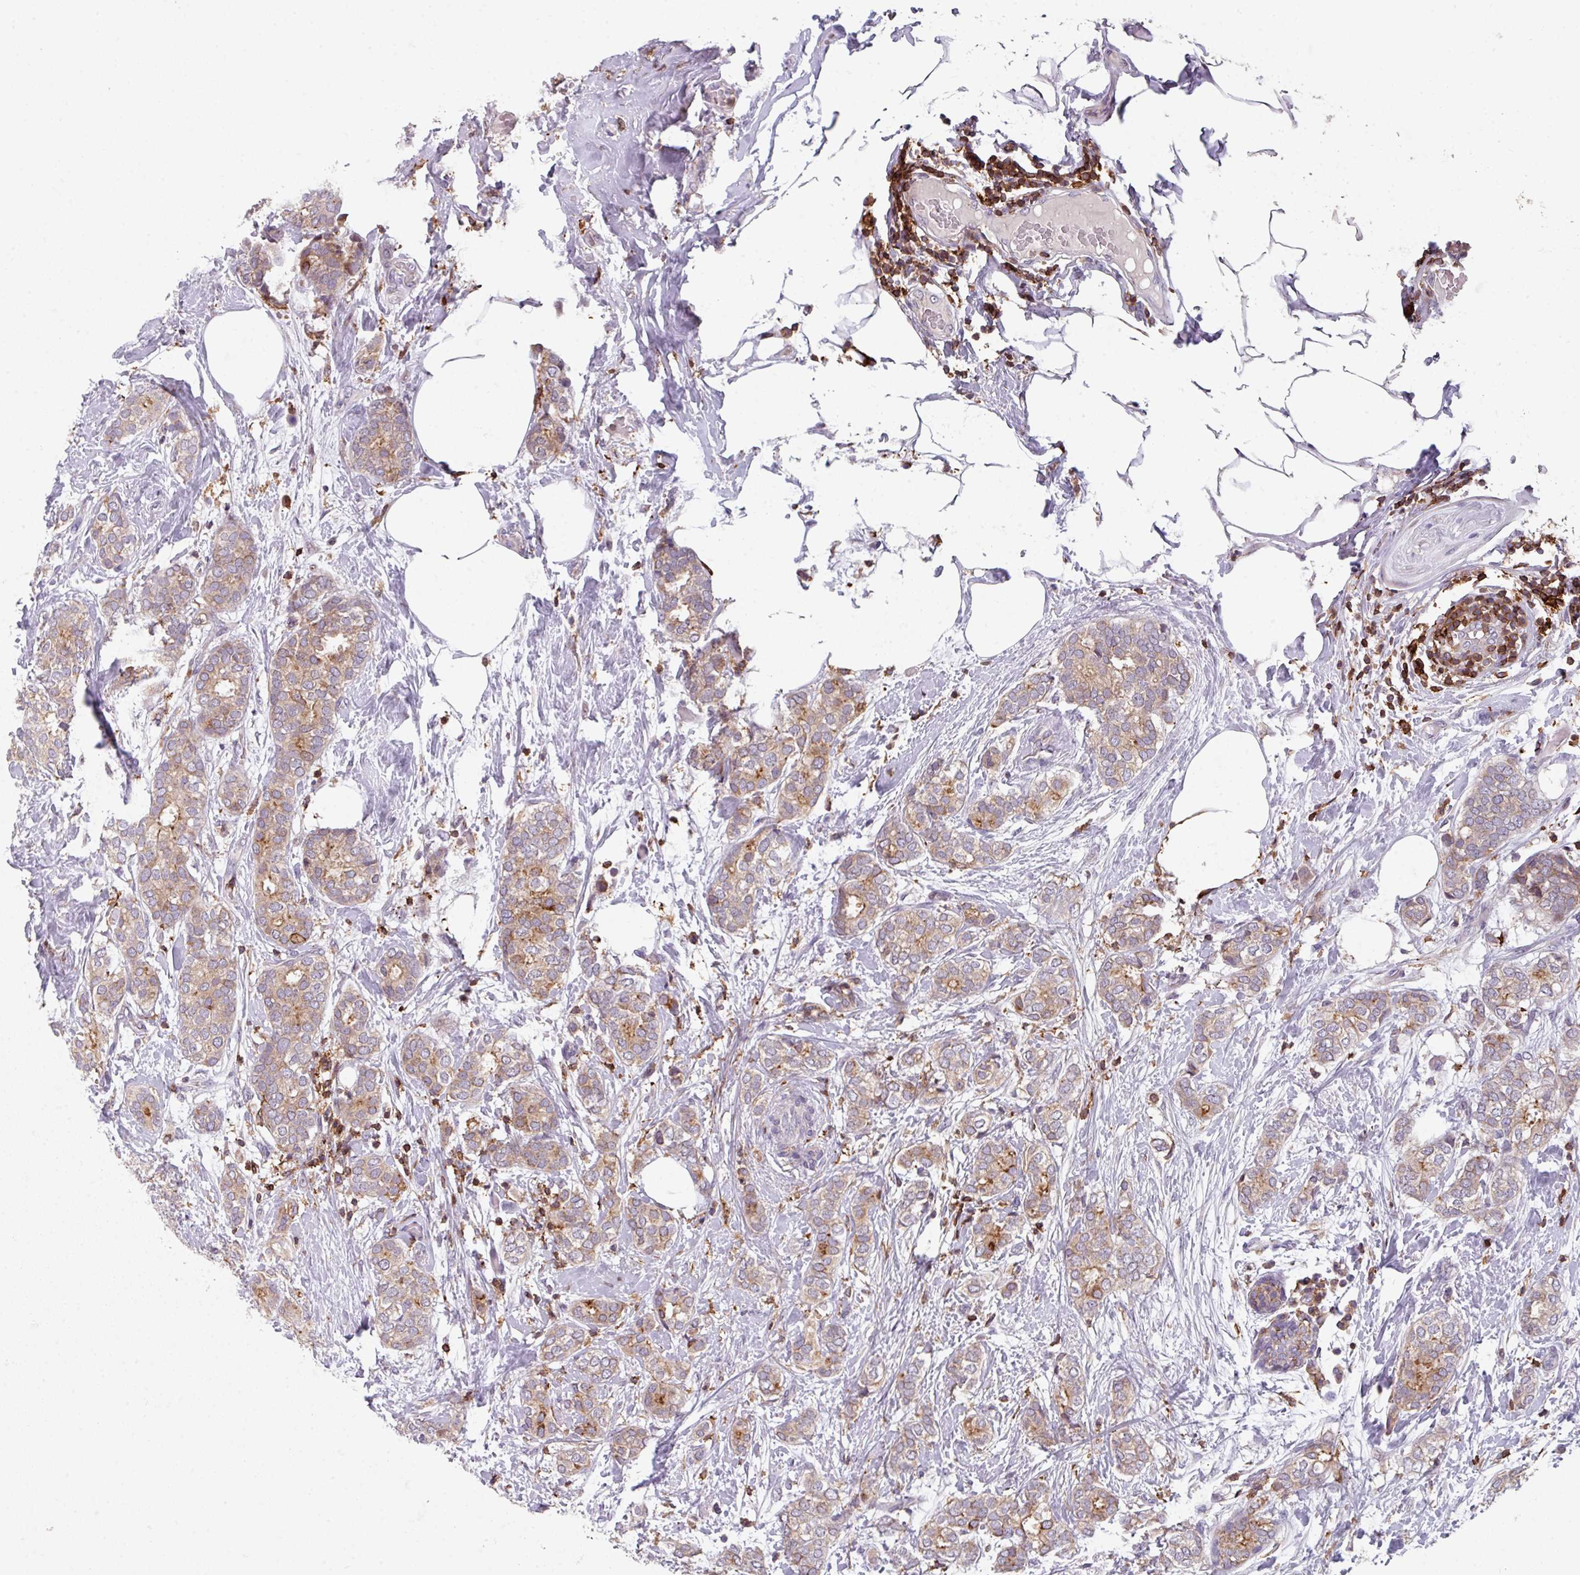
{"staining": {"intensity": "moderate", "quantity": "25%-75%", "location": "cytoplasmic/membranous"}, "tissue": "breast cancer", "cell_type": "Tumor cells", "image_type": "cancer", "snomed": [{"axis": "morphology", "description": "Duct carcinoma"}, {"axis": "topography", "description": "Breast"}], "caption": "Brown immunohistochemical staining in breast cancer reveals moderate cytoplasmic/membranous expression in about 25%-75% of tumor cells. The protein is stained brown, and the nuclei are stained in blue (DAB (3,3'-diaminobenzidine) IHC with brightfield microscopy, high magnification).", "gene": "NEDD9", "patient": {"sex": "female", "age": 73}}